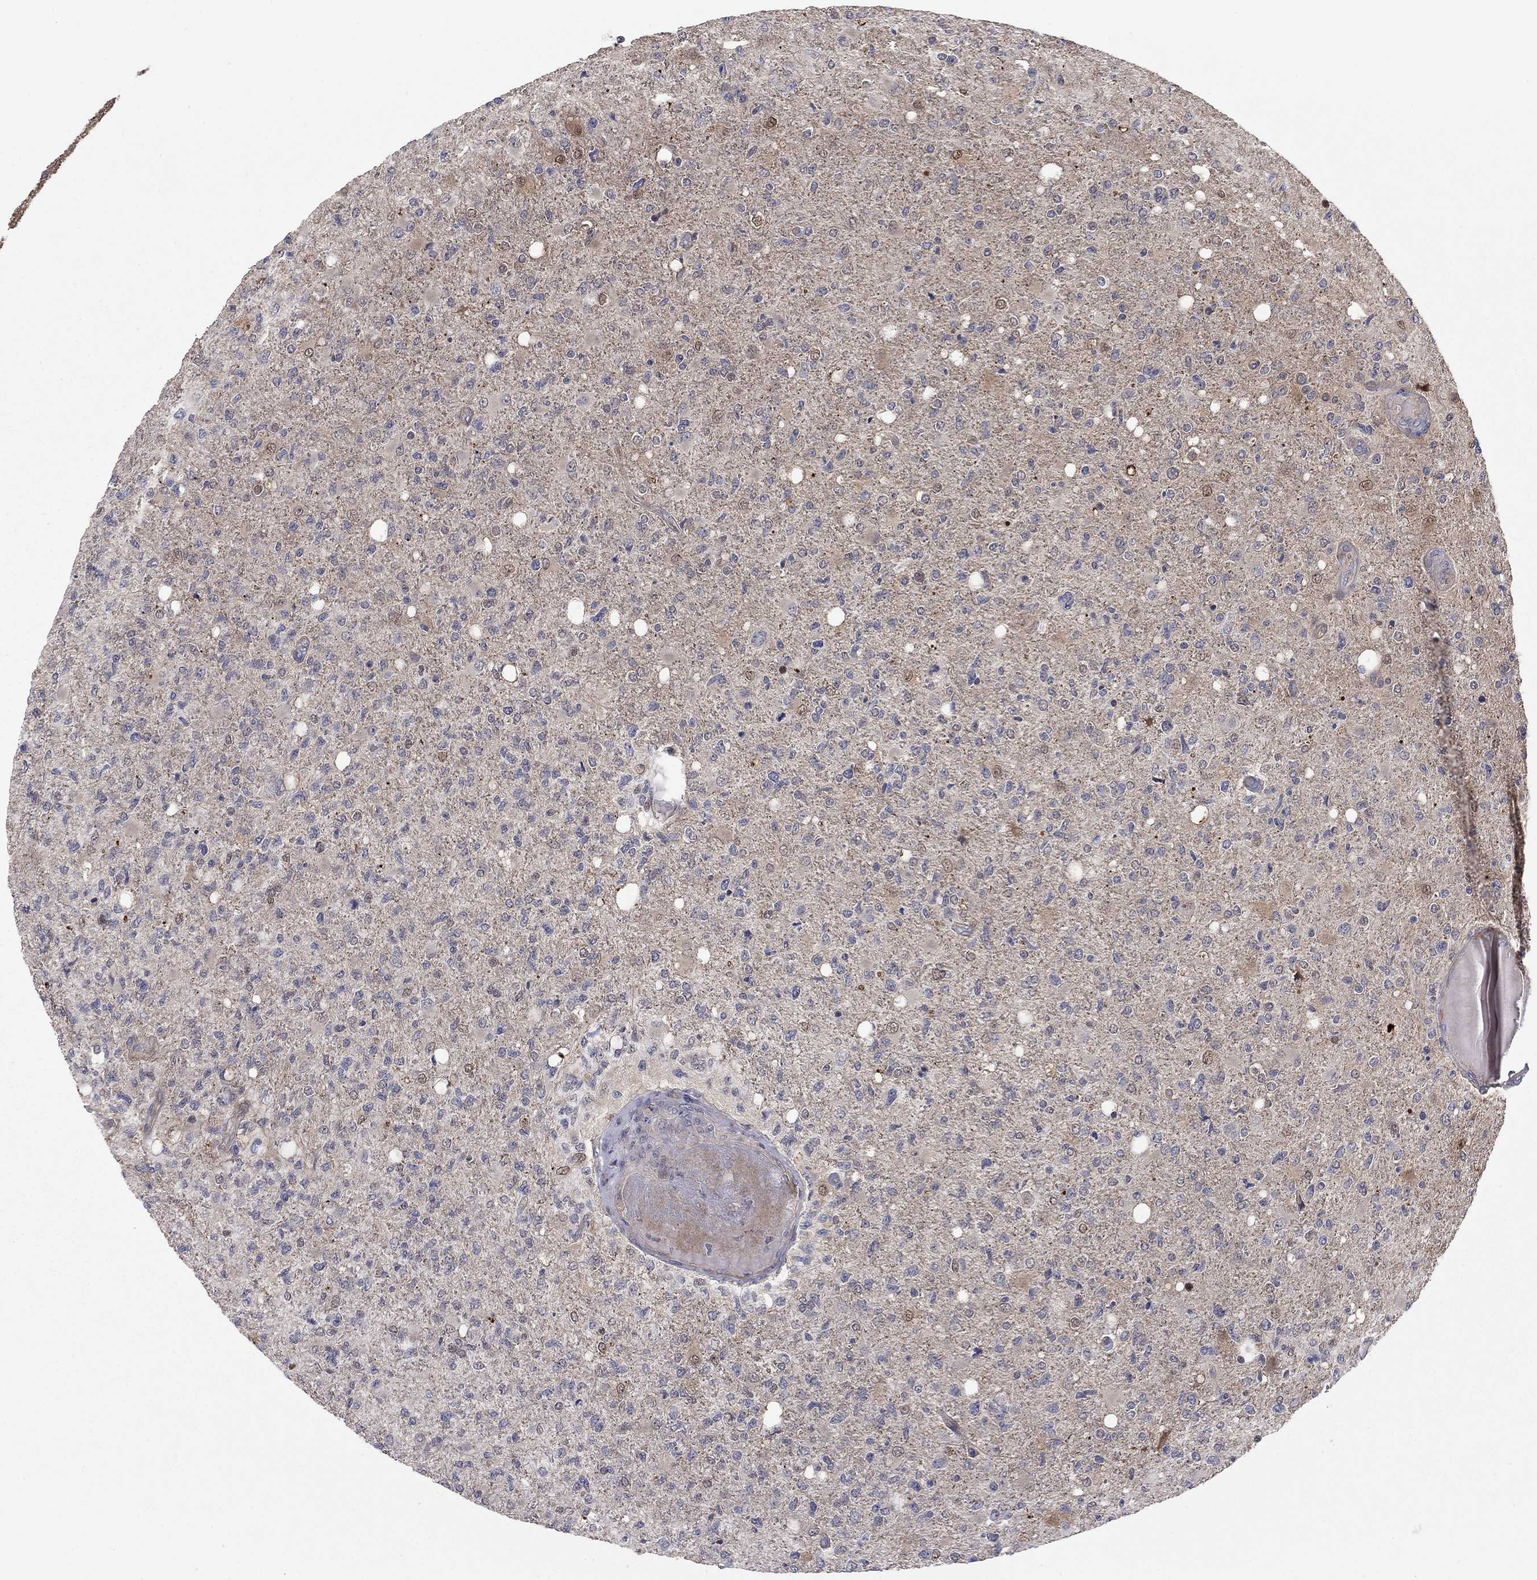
{"staining": {"intensity": "moderate", "quantity": "<25%", "location": "nuclear"}, "tissue": "glioma", "cell_type": "Tumor cells", "image_type": "cancer", "snomed": [{"axis": "morphology", "description": "Glioma, malignant, High grade"}, {"axis": "topography", "description": "Cerebral cortex"}], "caption": "There is low levels of moderate nuclear positivity in tumor cells of glioma, as demonstrated by immunohistochemical staining (brown color).", "gene": "BCL11A", "patient": {"sex": "male", "age": 70}}